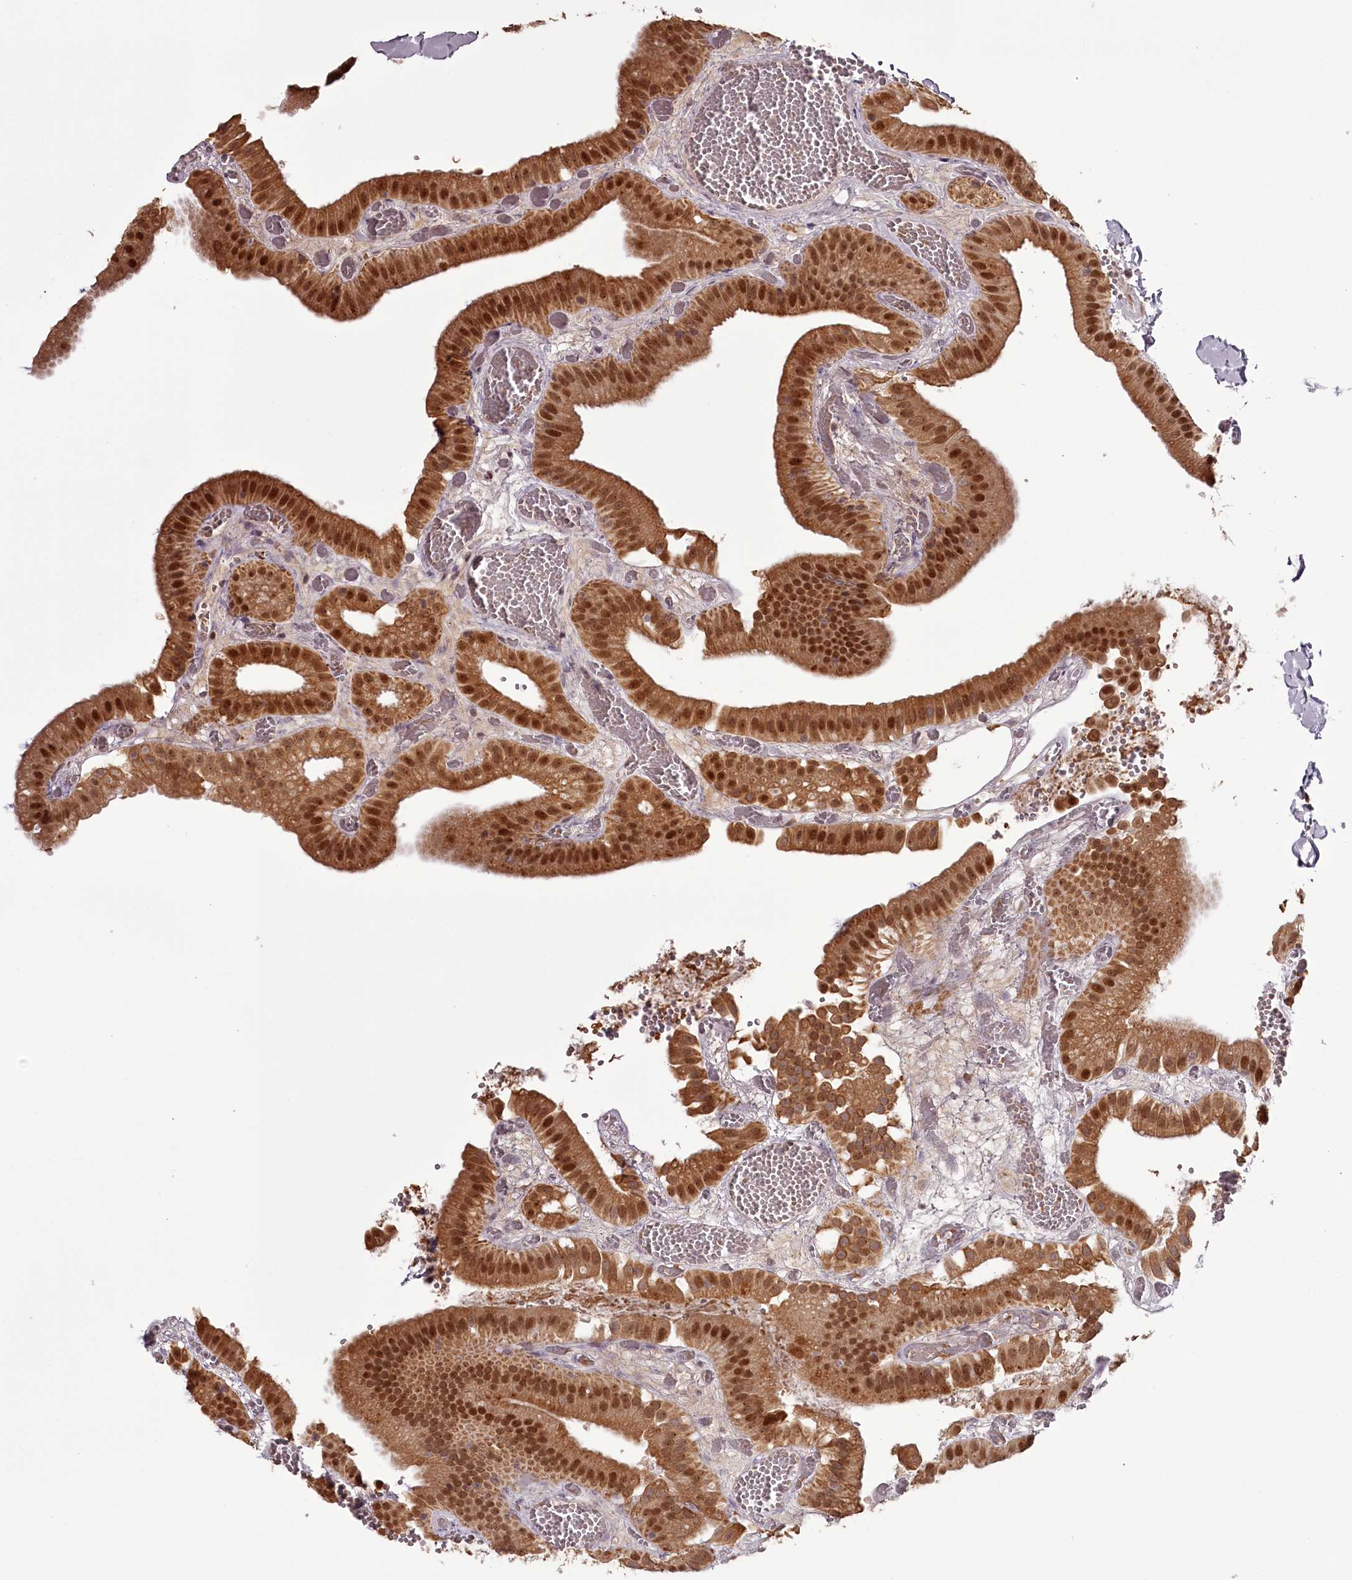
{"staining": {"intensity": "moderate", "quantity": ">75%", "location": "cytoplasmic/membranous,nuclear"}, "tissue": "gallbladder", "cell_type": "Glandular cells", "image_type": "normal", "snomed": [{"axis": "morphology", "description": "Normal tissue, NOS"}, {"axis": "topography", "description": "Gallbladder"}], "caption": "IHC of normal gallbladder demonstrates medium levels of moderate cytoplasmic/membranous,nuclear staining in about >75% of glandular cells. The staining was performed using DAB (3,3'-diaminobenzidine) to visualize the protein expression in brown, while the nuclei were stained in blue with hematoxylin (Magnification: 20x).", "gene": "THYN1", "patient": {"sex": "female", "age": 64}}